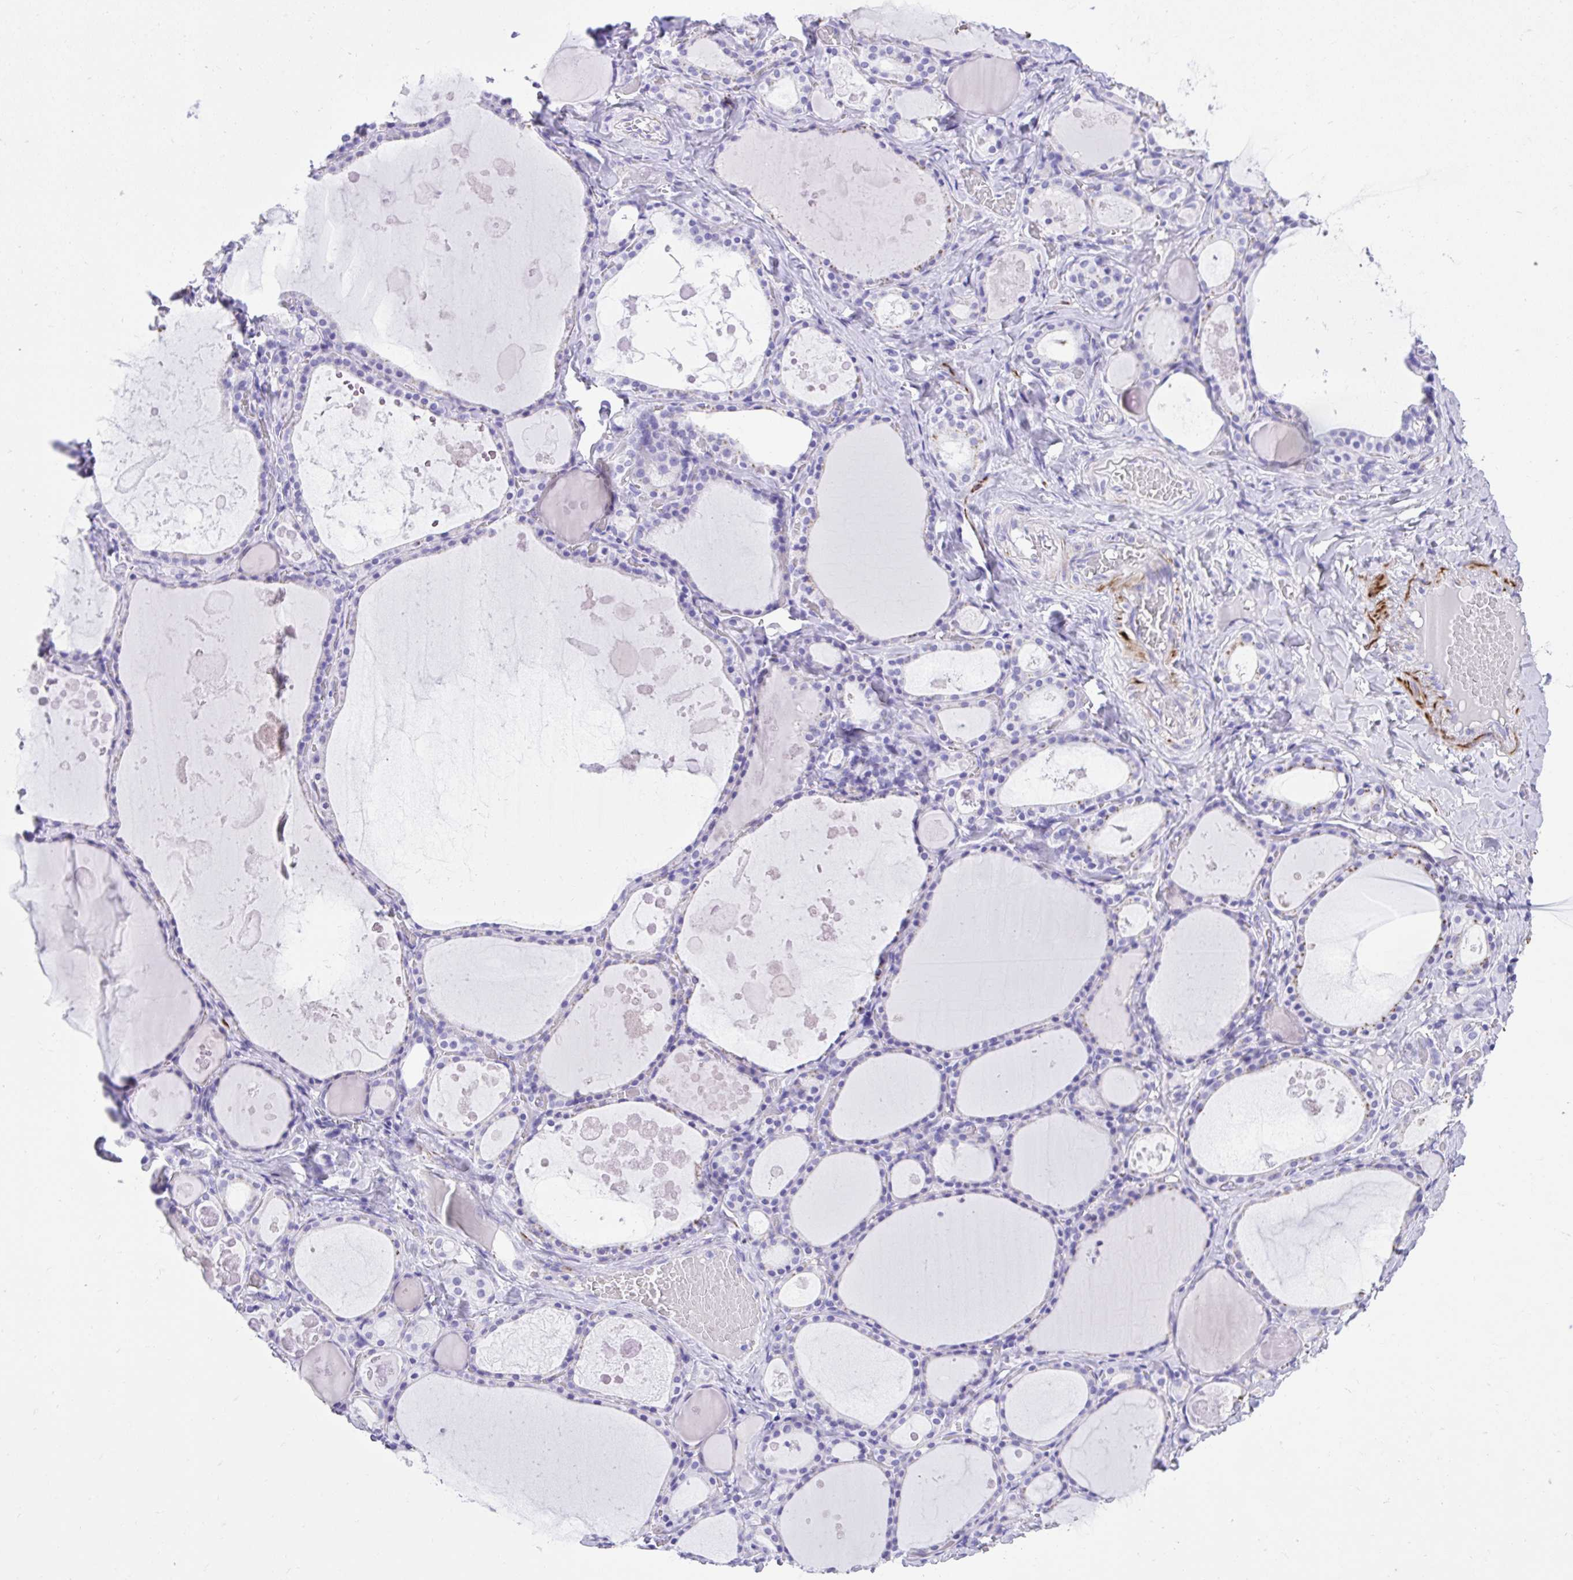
{"staining": {"intensity": "weak", "quantity": "<25%", "location": "cytoplasmic/membranous"}, "tissue": "thyroid gland", "cell_type": "Glandular cells", "image_type": "normal", "snomed": [{"axis": "morphology", "description": "Normal tissue, NOS"}, {"axis": "topography", "description": "Thyroid gland"}], "caption": "This is an immunohistochemistry histopathology image of normal human thyroid gland. There is no positivity in glandular cells.", "gene": "KCNN4", "patient": {"sex": "male", "age": 56}}